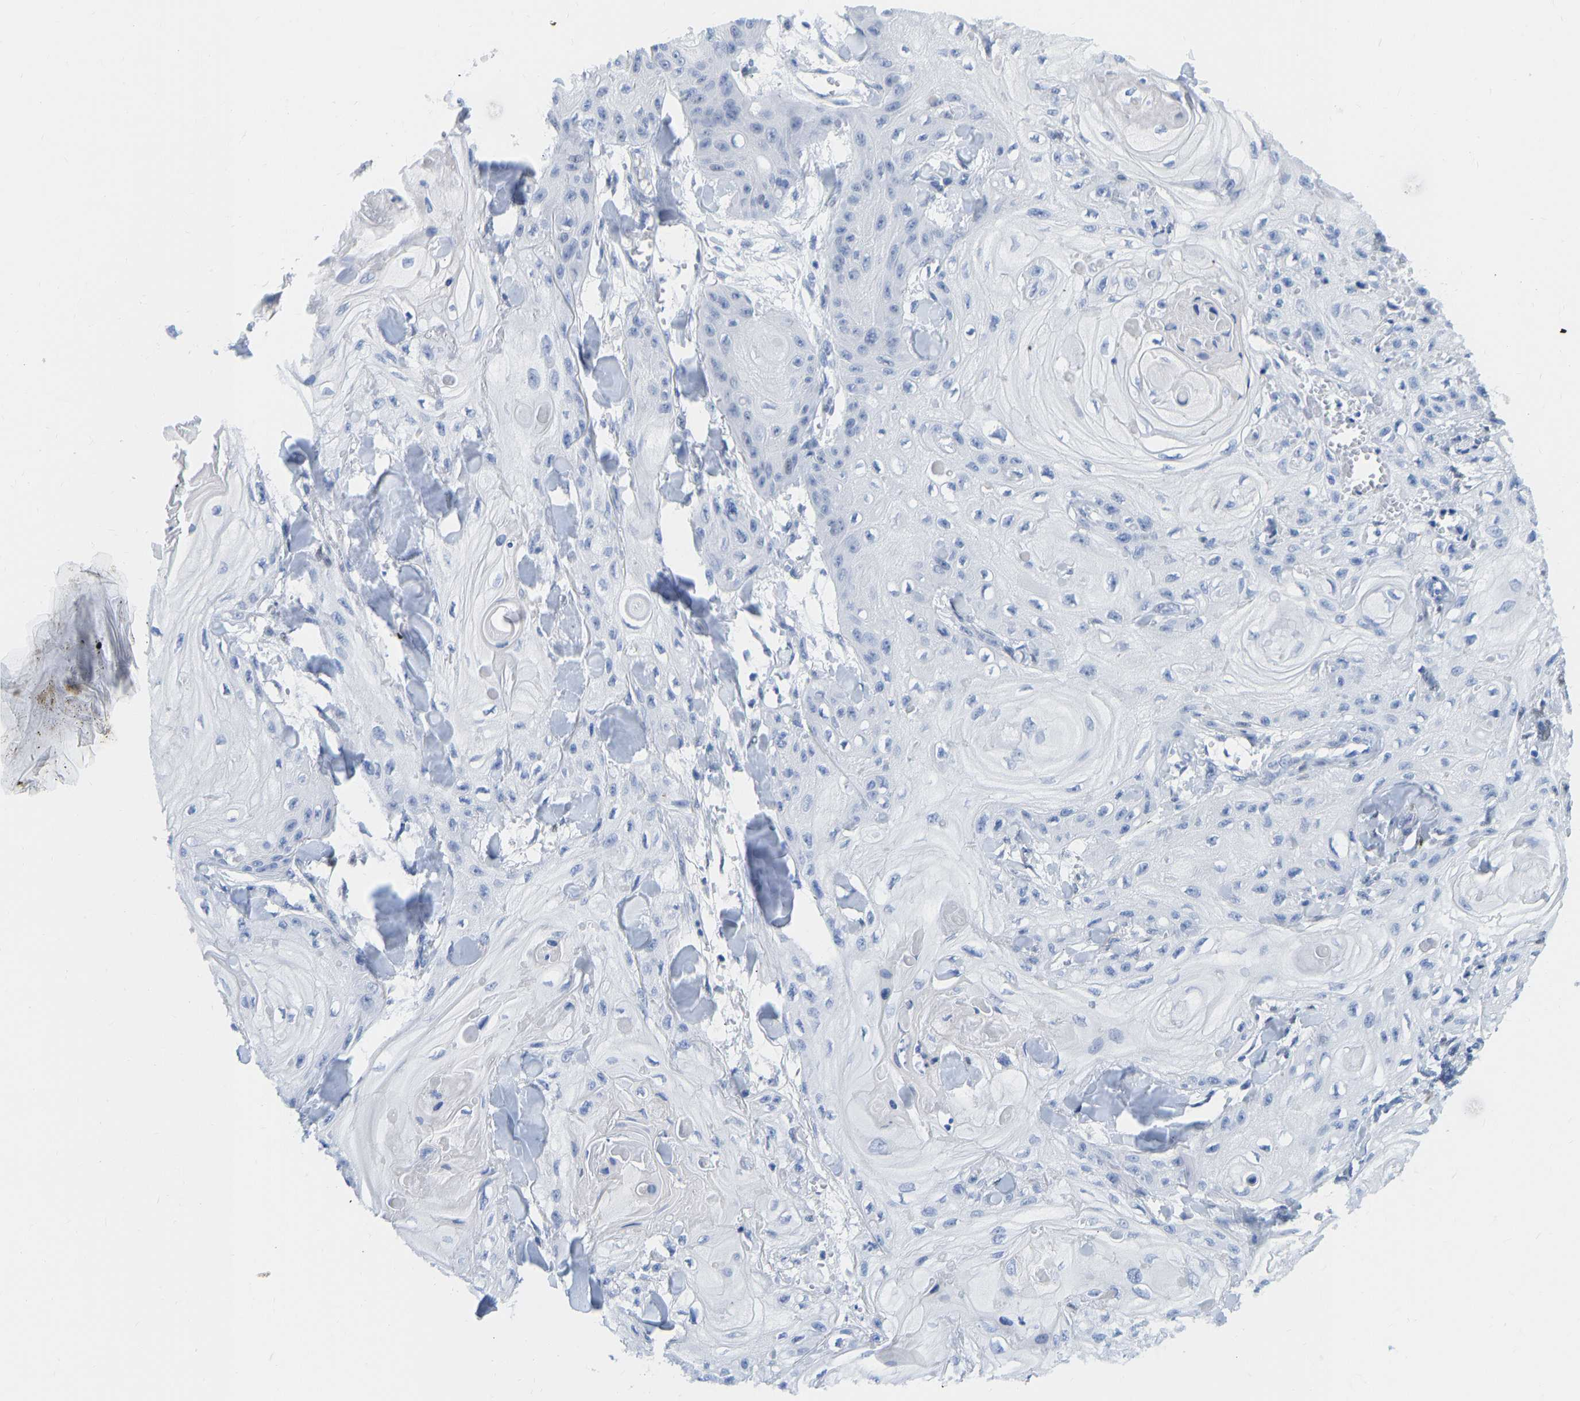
{"staining": {"intensity": "negative", "quantity": "none", "location": "none"}, "tissue": "skin cancer", "cell_type": "Tumor cells", "image_type": "cancer", "snomed": [{"axis": "morphology", "description": "Squamous cell carcinoma, NOS"}, {"axis": "topography", "description": "Skin"}], "caption": "Immunohistochemical staining of human skin squamous cell carcinoma reveals no significant staining in tumor cells.", "gene": "TCF7", "patient": {"sex": "male", "age": 74}}